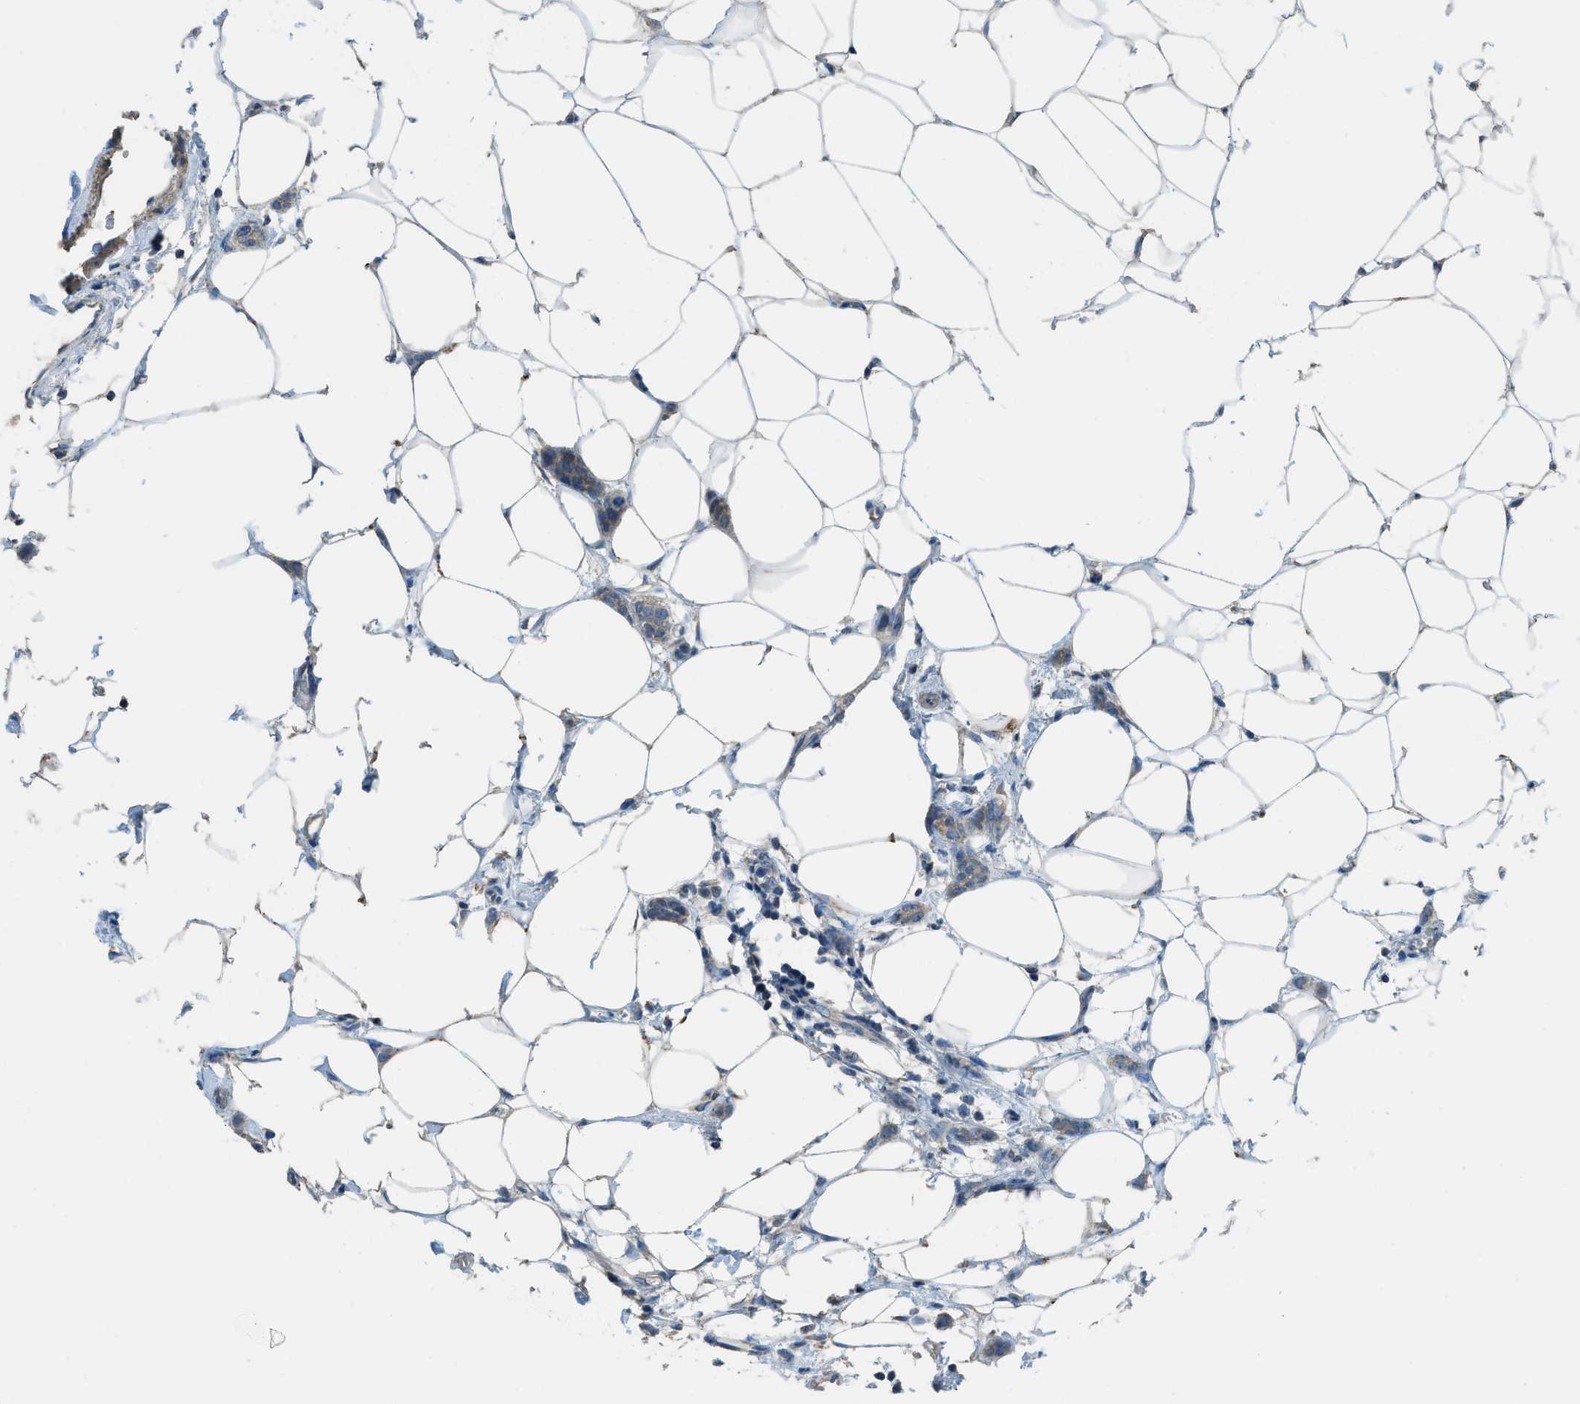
{"staining": {"intensity": "weak", "quantity": ">75%", "location": "cytoplasmic/membranous"}, "tissue": "breast cancer", "cell_type": "Tumor cells", "image_type": "cancer", "snomed": [{"axis": "morphology", "description": "Lobular carcinoma"}, {"axis": "topography", "description": "Skin"}, {"axis": "topography", "description": "Breast"}], "caption": "Protein staining by IHC displays weak cytoplasmic/membranous staining in approximately >75% of tumor cells in breast lobular carcinoma.", "gene": "TIMD4", "patient": {"sex": "female", "age": 46}}